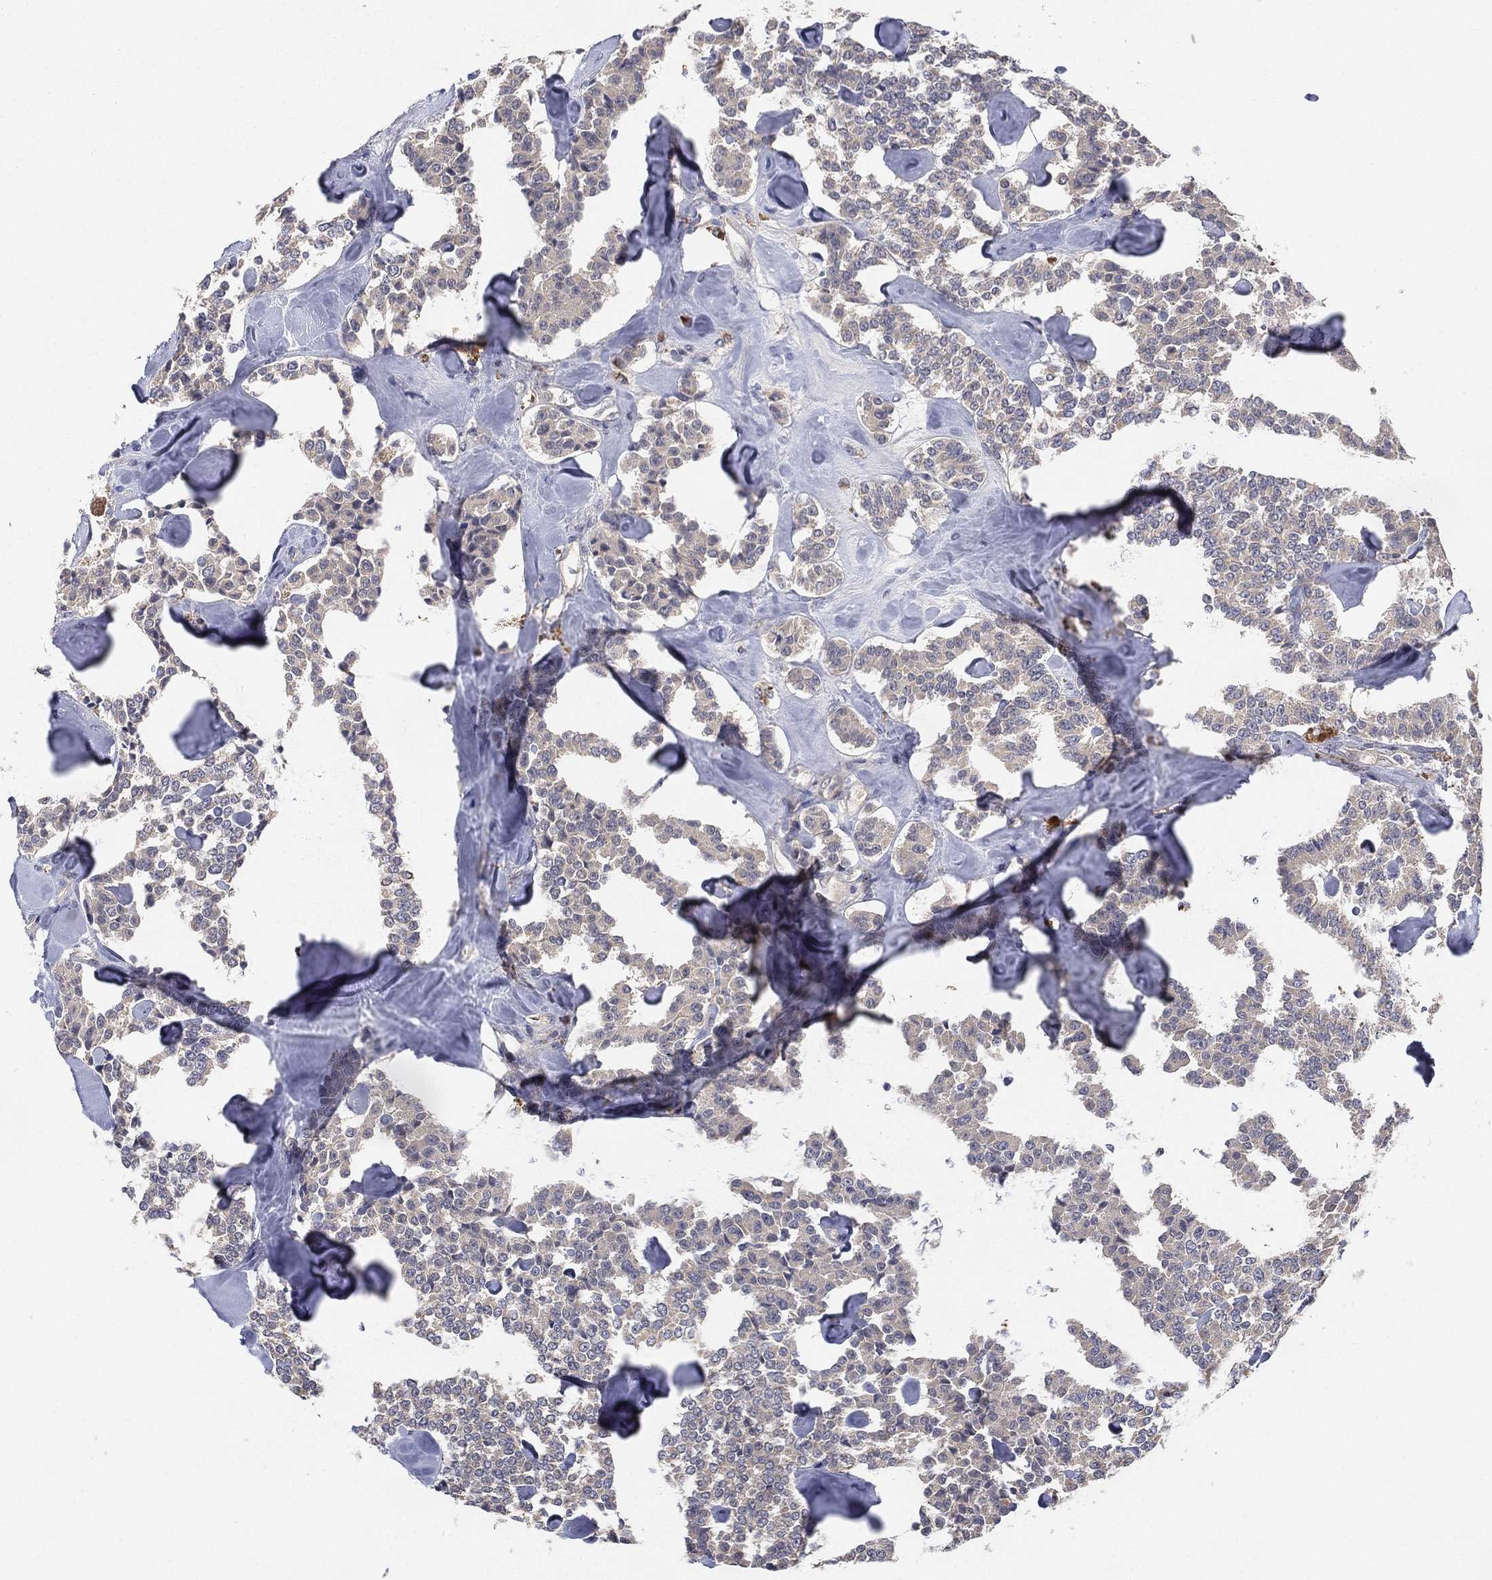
{"staining": {"intensity": "negative", "quantity": "none", "location": "none"}, "tissue": "carcinoid", "cell_type": "Tumor cells", "image_type": "cancer", "snomed": [{"axis": "morphology", "description": "Carcinoid, malignant, NOS"}, {"axis": "topography", "description": "Pancreas"}], "caption": "DAB immunohistochemical staining of carcinoid demonstrates no significant staining in tumor cells.", "gene": "CFAP251", "patient": {"sex": "male", "age": 41}}